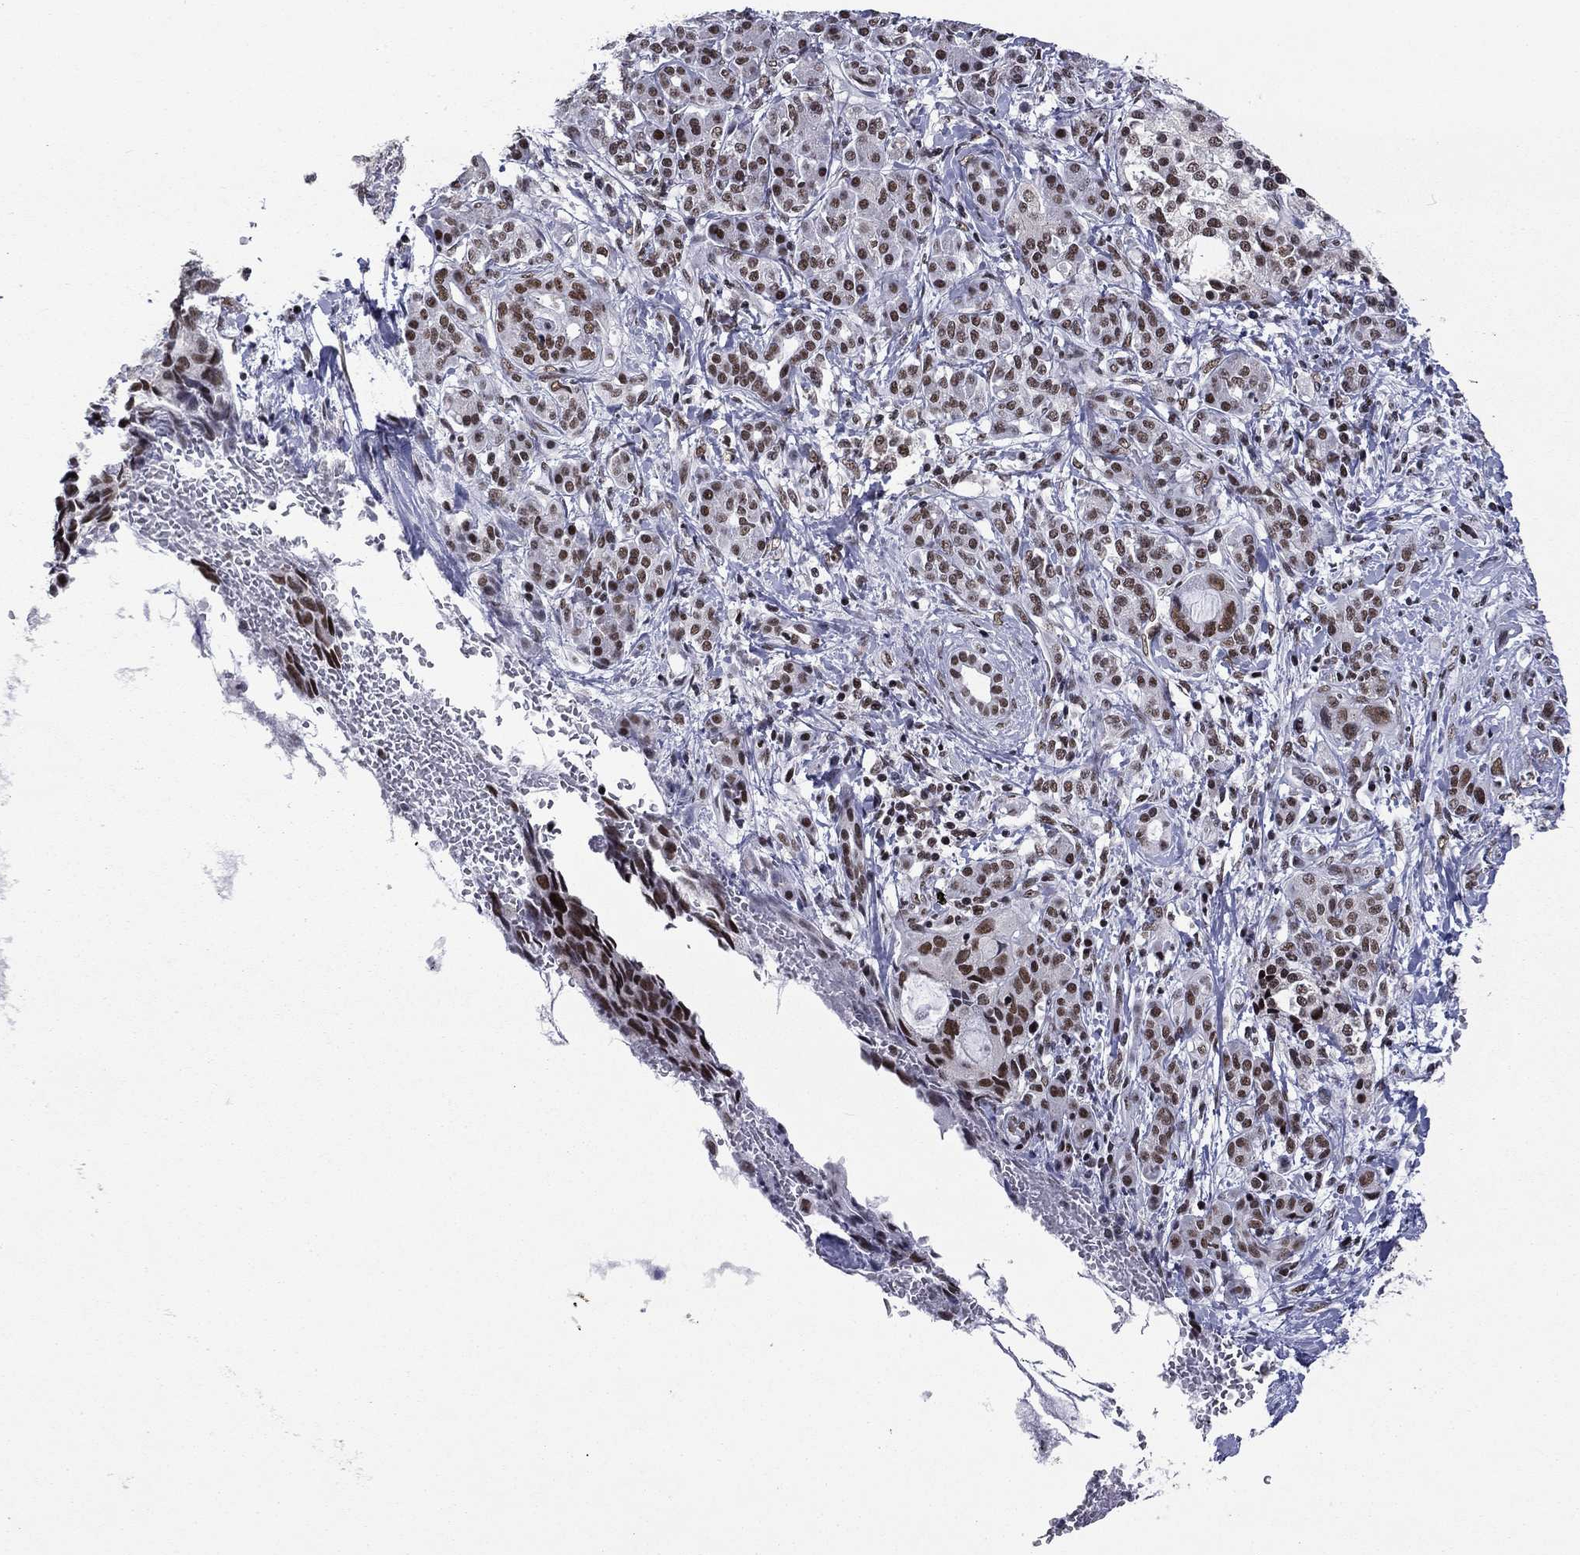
{"staining": {"intensity": "moderate", "quantity": "25%-75%", "location": "nuclear"}, "tissue": "pancreatic cancer", "cell_type": "Tumor cells", "image_type": "cancer", "snomed": [{"axis": "morphology", "description": "Adenocarcinoma, NOS"}, {"axis": "topography", "description": "Pancreas"}], "caption": "Moderate nuclear protein staining is identified in about 25%-75% of tumor cells in adenocarcinoma (pancreatic). (DAB = brown stain, brightfield microscopy at high magnification).", "gene": "ETV5", "patient": {"sex": "female", "age": 56}}